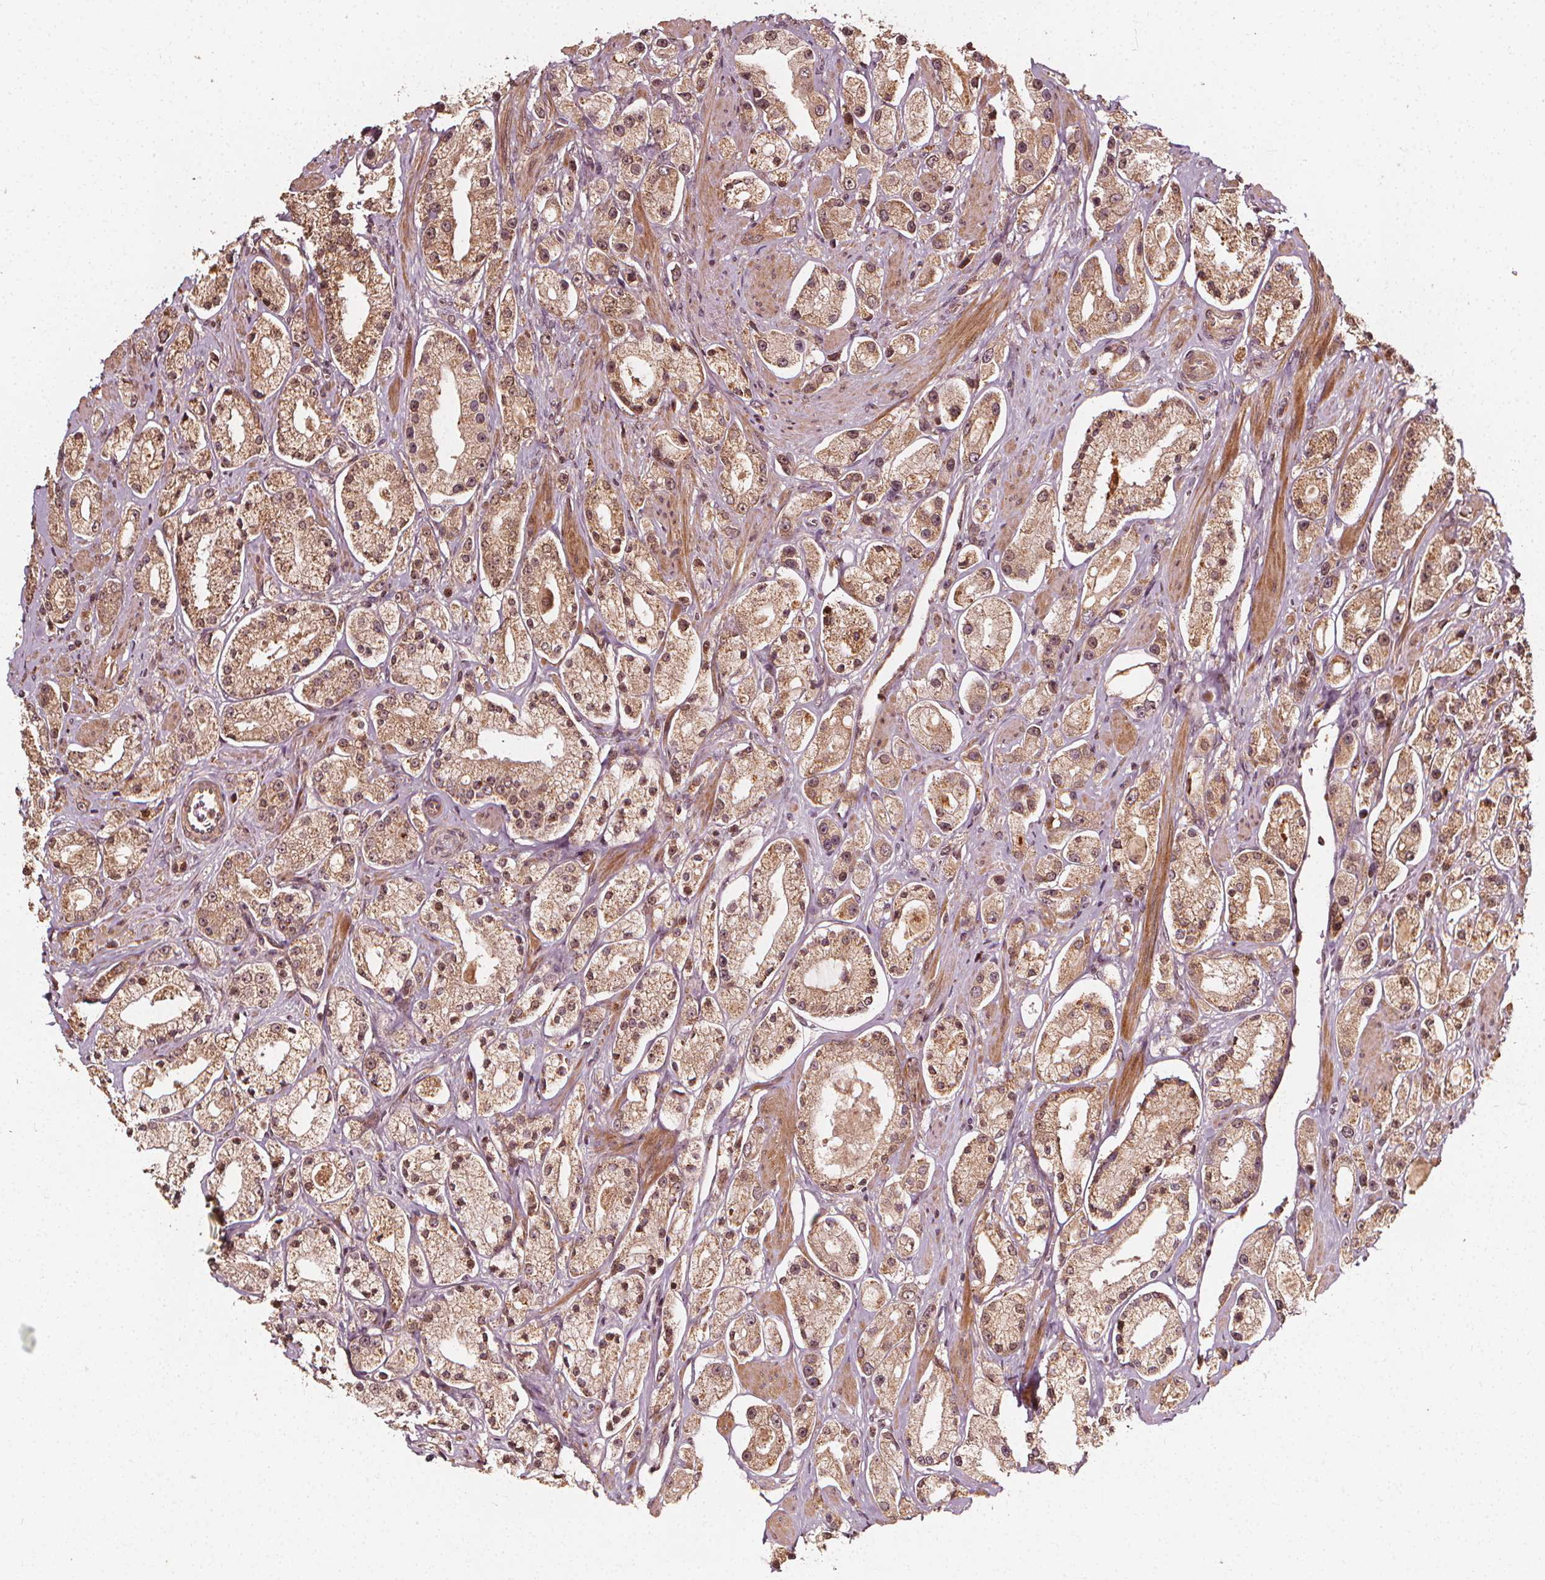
{"staining": {"intensity": "weak", "quantity": ">75%", "location": "cytoplasmic/membranous,nuclear"}, "tissue": "prostate cancer", "cell_type": "Tumor cells", "image_type": "cancer", "snomed": [{"axis": "morphology", "description": "Adenocarcinoma, High grade"}, {"axis": "topography", "description": "Prostate"}], "caption": "Immunohistochemistry of human adenocarcinoma (high-grade) (prostate) shows low levels of weak cytoplasmic/membranous and nuclear positivity in about >75% of tumor cells. The protein is stained brown, and the nuclei are stained in blue (DAB IHC with brightfield microscopy, high magnification).", "gene": "NPC1", "patient": {"sex": "male", "age": 67}}